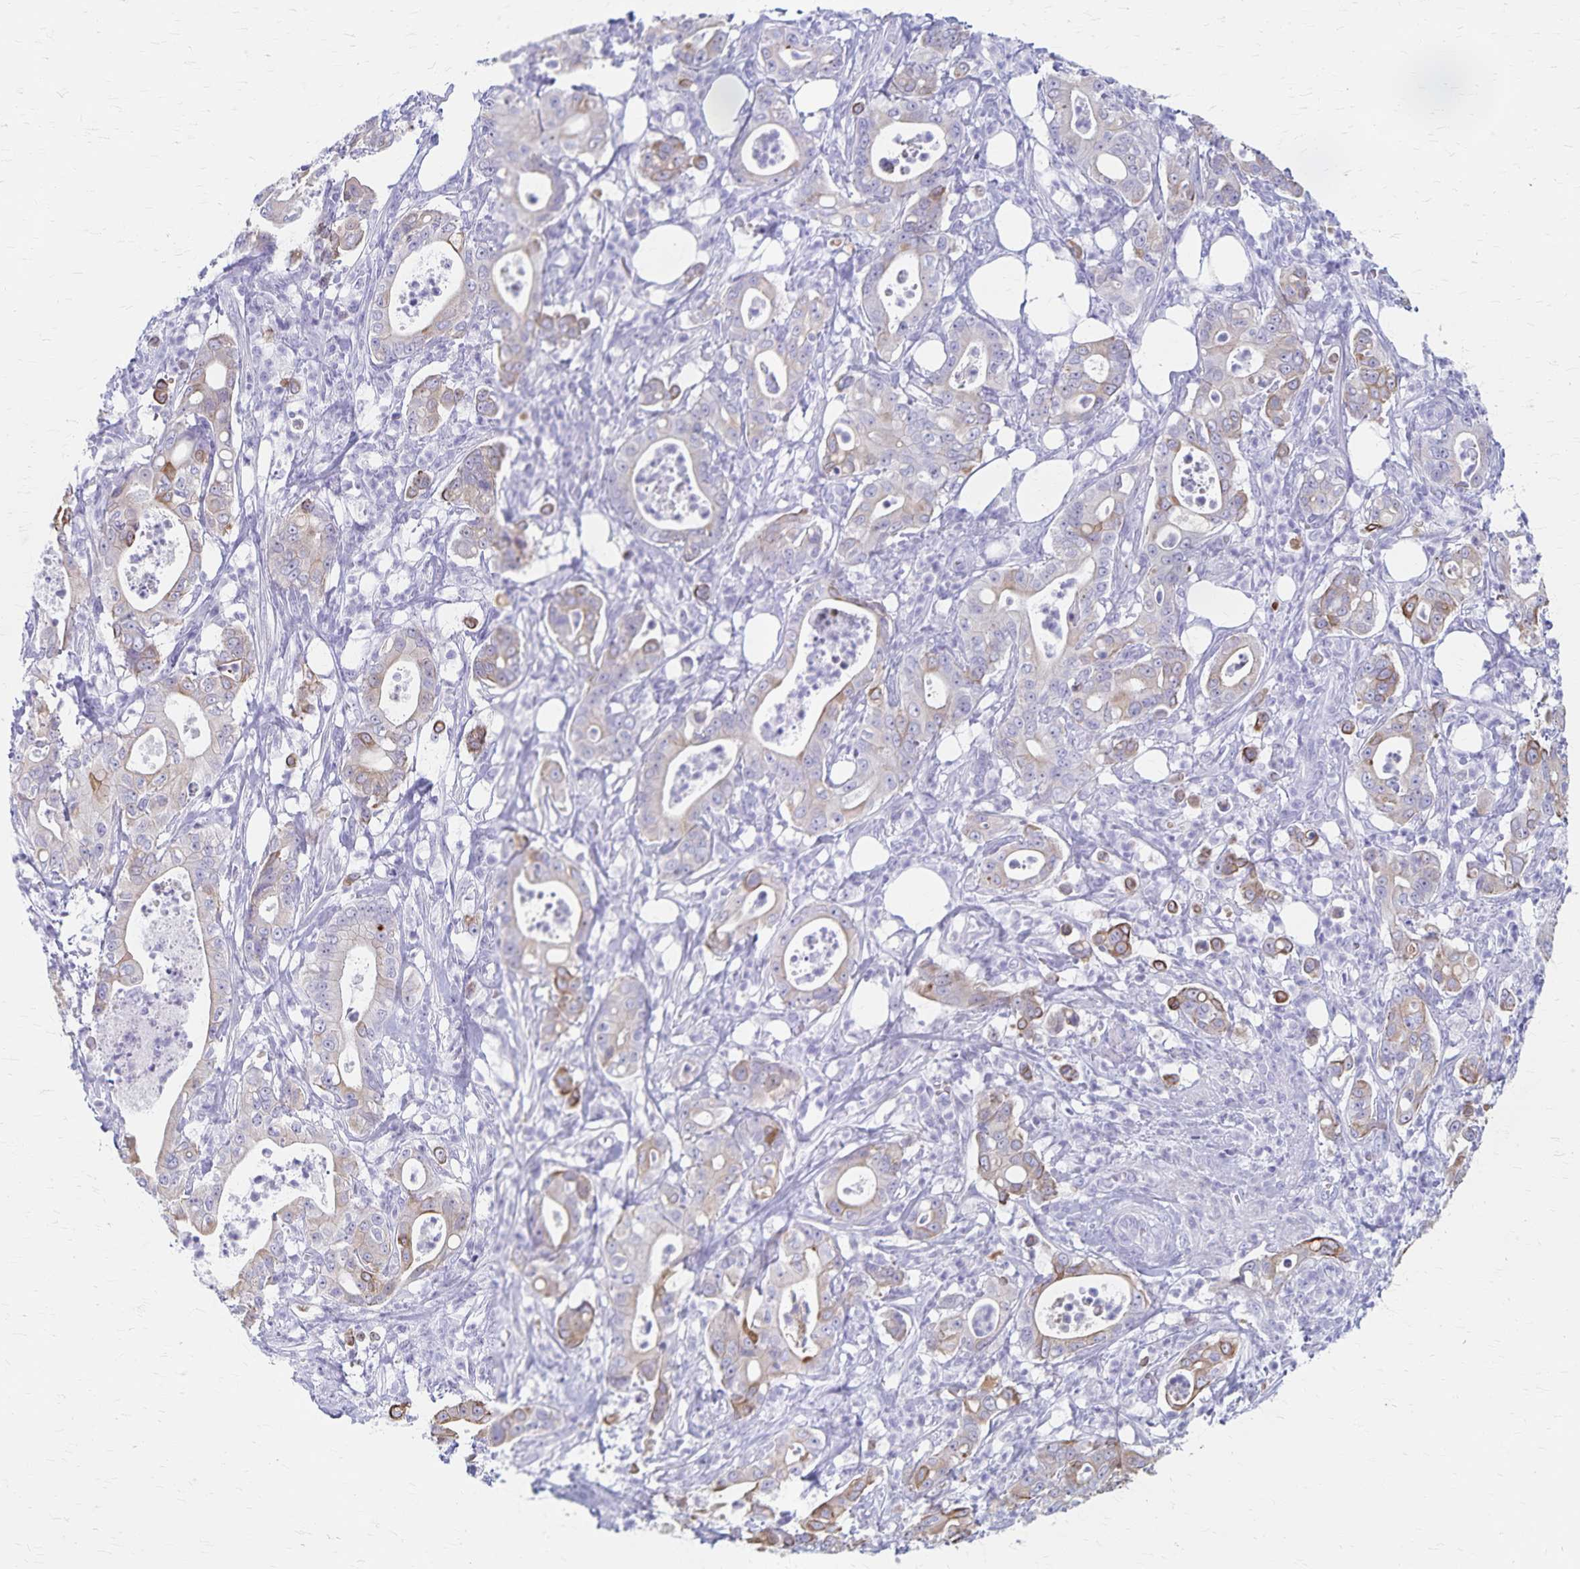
{"staining": {"intensity": "moderate", "quantity": "<25%", "location": "cytoplasmic/membranous"}, "tissue": "pancreatic cancer", "cell_type": "Tumor cells", "image_type": "cancer", "snomed": [{"axis": "morphology", "description": "Adenocarcinoma, NOS"}, {"axis": "topography", "description": "Pancreas"}], "caption": "This image exhibits adenocarcinoma (pancreatic) stained with immunohistochemistry to label a protein in brown. The cytoplasmic/membranous of tumor cells show moderate positivity for the protein. Nuclei are counter-stained blue.", "gene": "GPBAR1", "patient": {"sex": "male", "age": 71}}